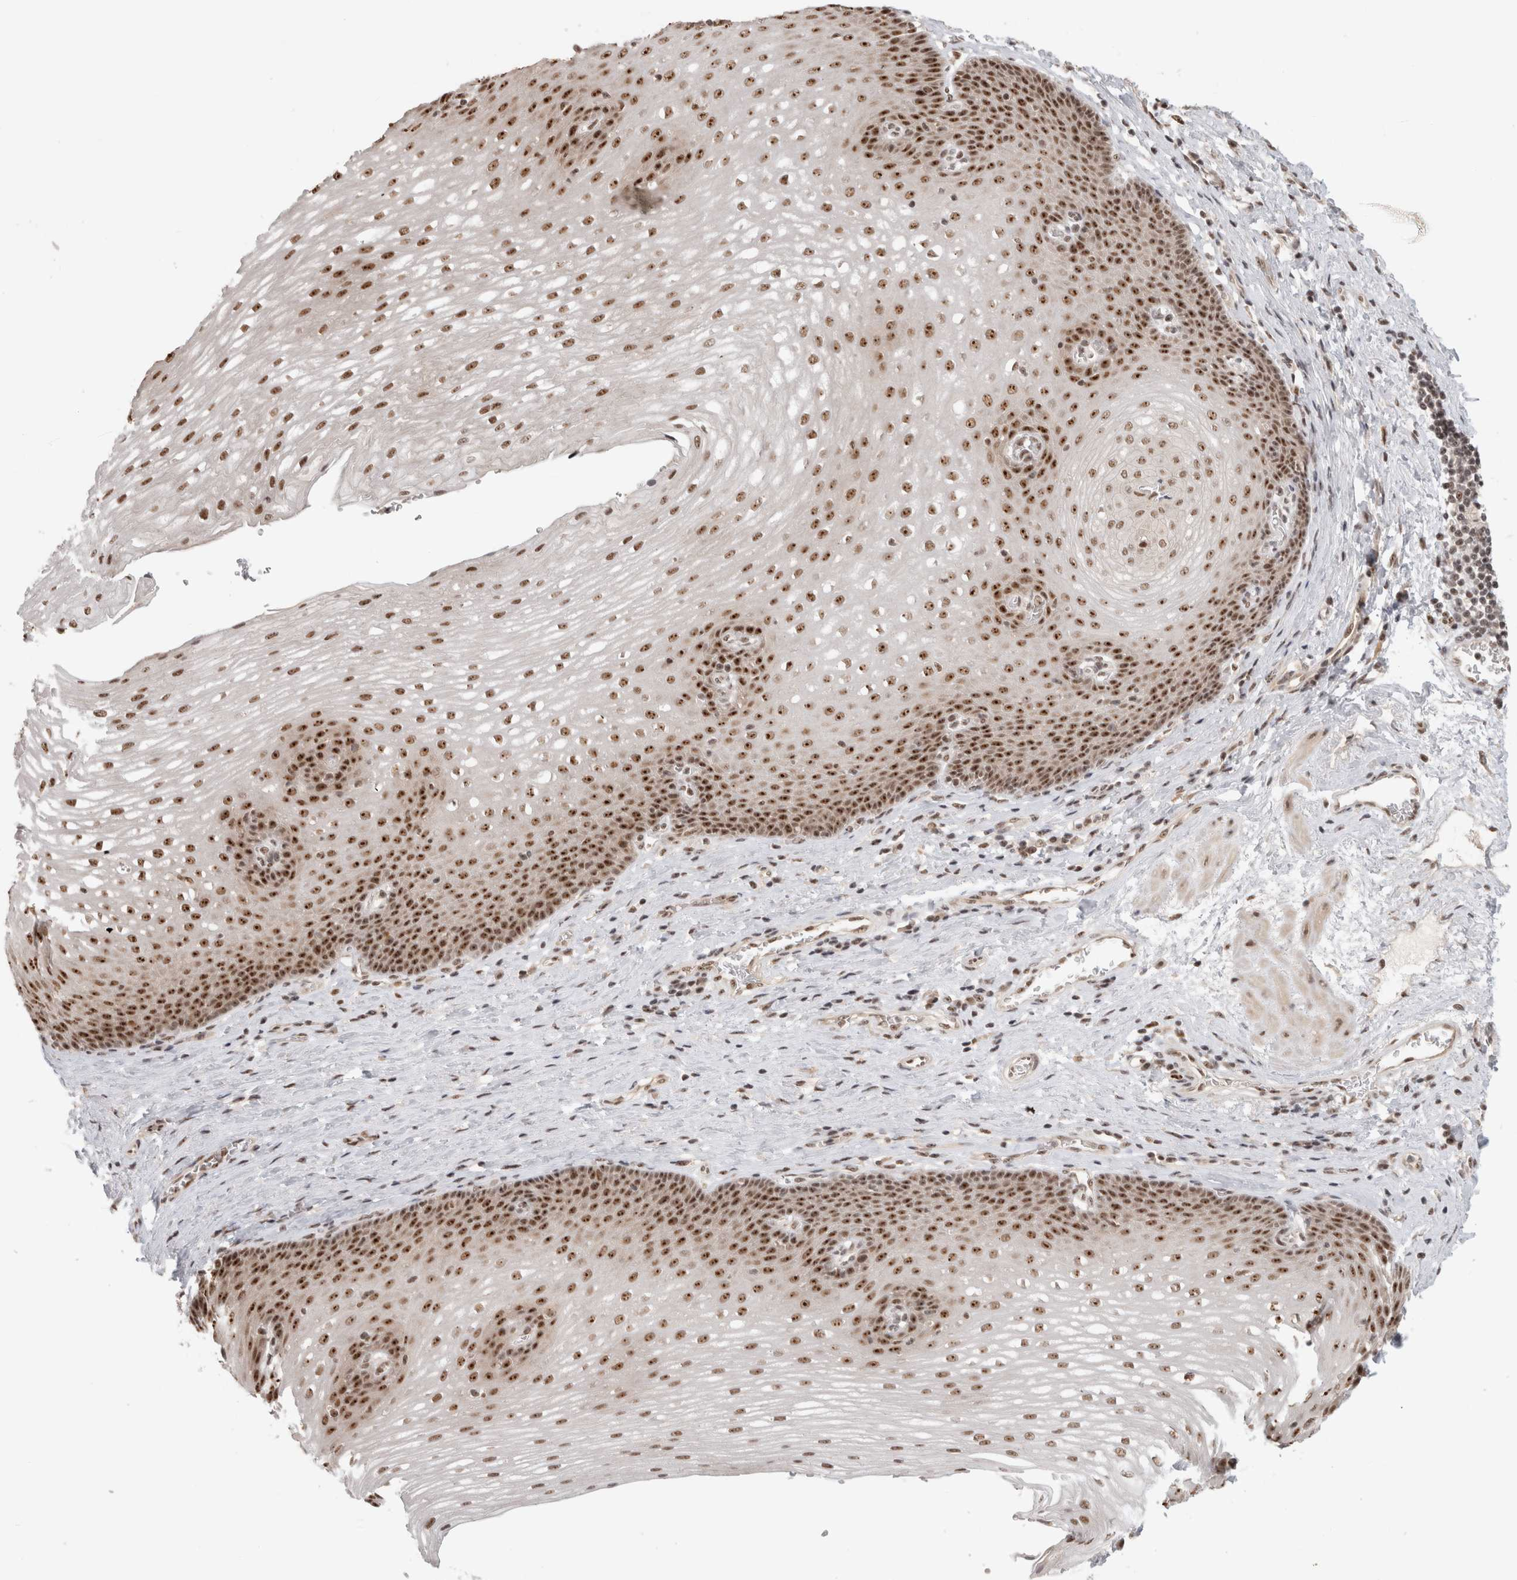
{"staining": {"intensity": "strong", "quantity": ">75%", "location": "nuclear"}, "tissue": "esophagus", "cell_type": "Squamous epithelial cells", "image_type": "normal", "snomed": [{"axis": "morphology", "description": "Normal tissue, NOS"}, {"axis": "topography", "description": "Esophagus"}], "caption": "A brown stain labels strong nuclear positivity of a protein in squamous epithelial cells of benign human esophagus. (Brightfield microscopy of DAB IHC at high magnification).", "gene": "EBNA1BP2", "patient": {"sex": "male", "age": 48}}